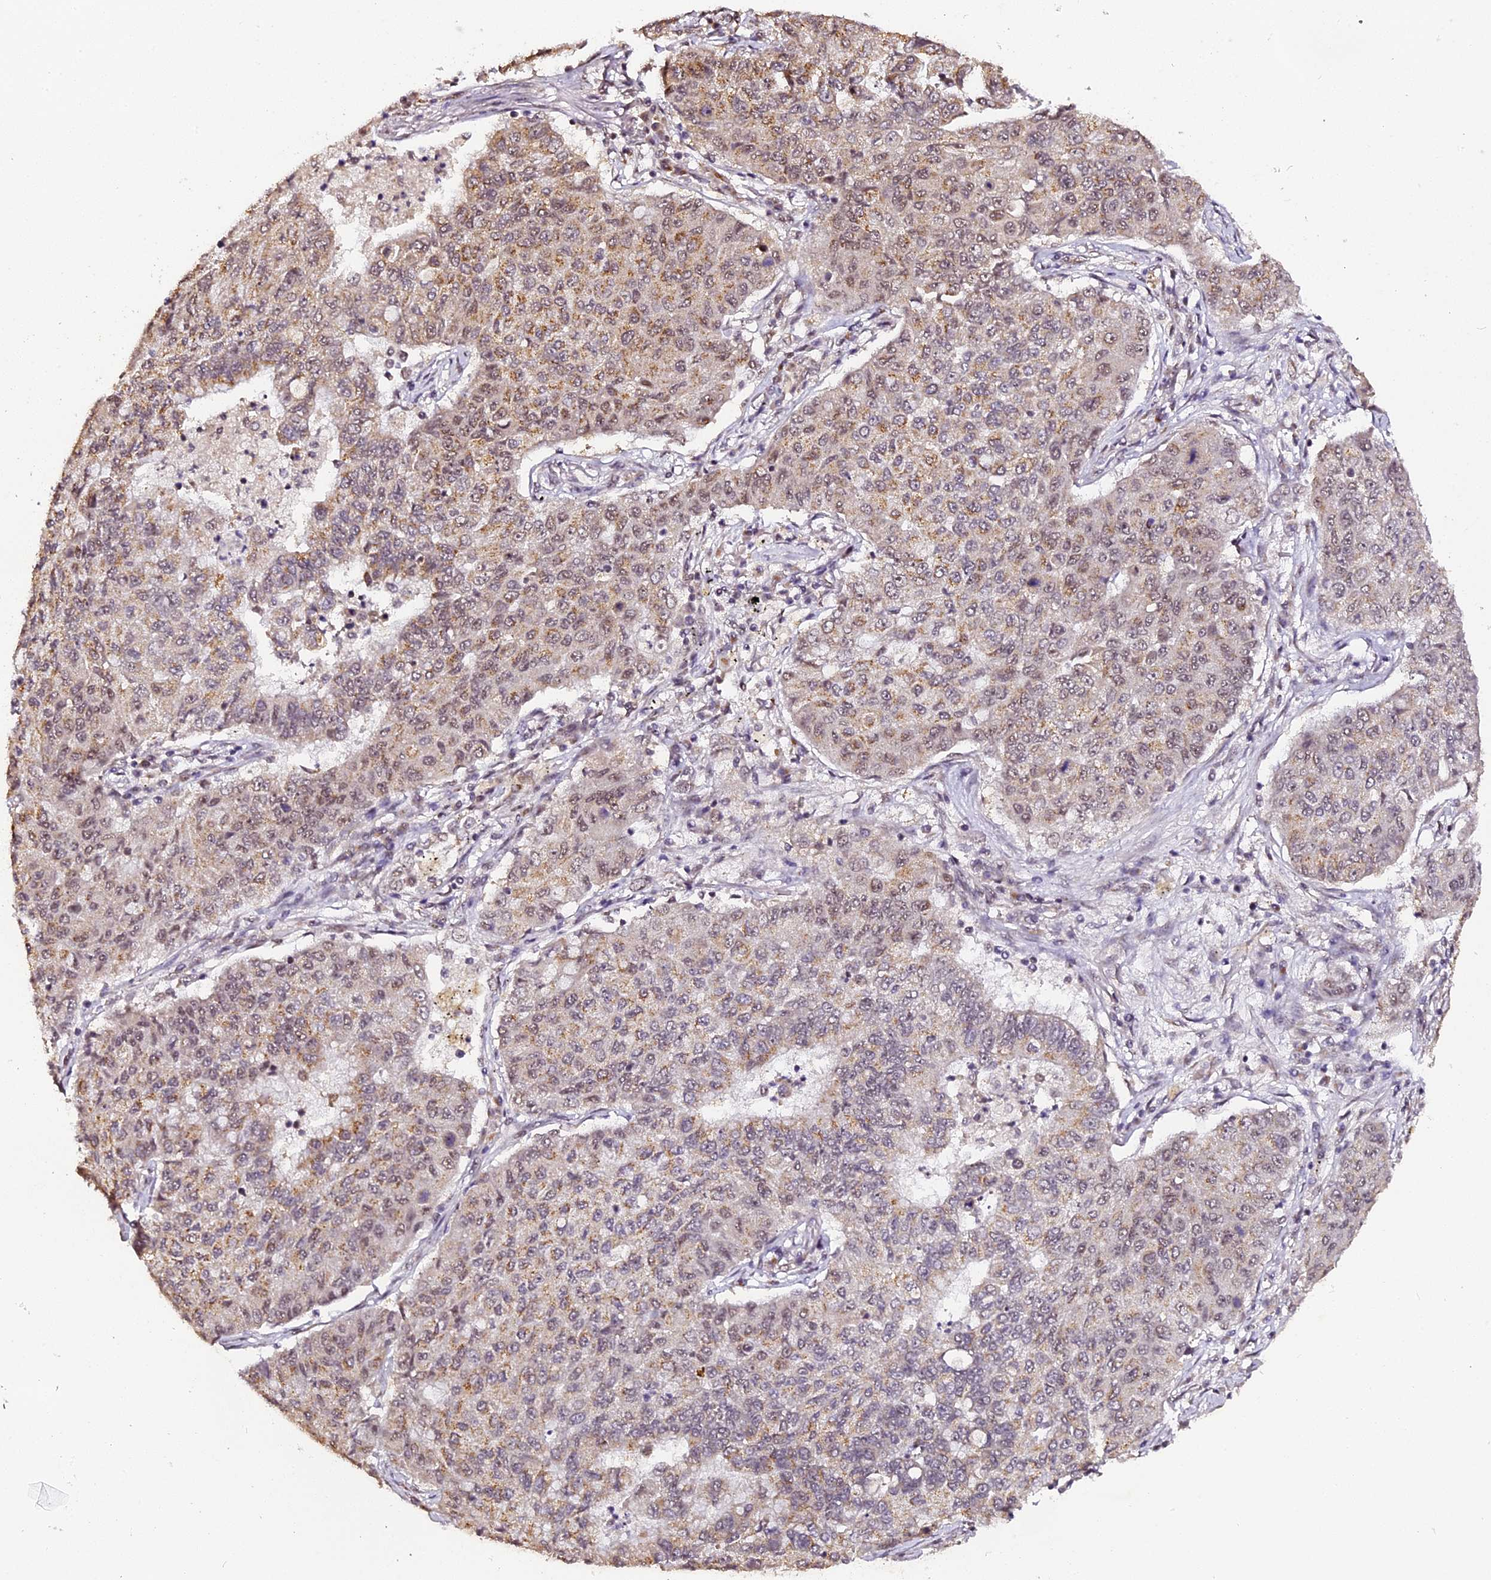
{"staining": {"intensity": "moderate", "quantity": "<25%", "location": "cytoplasmic/membranous,nuclear"}, "tissue": "lung cancer", "cell_type": "Tumor cells", "image_type": "cancer", "snomed": [{"axis": "morphology", "description": "Squamous cell carcinoma, NOS"}, {"axis": "topography", "description": "Lung"}], "caption": "Immunohistochemical staining of human squamous cell carcinoma (lung) reveals low levels of moderate cytoplasmic/membranous and nuclear protein positivity in approximately <25% of tumor cells.", "gene": "NCBP1", "patient": {"sex": "male", "age": 74}}